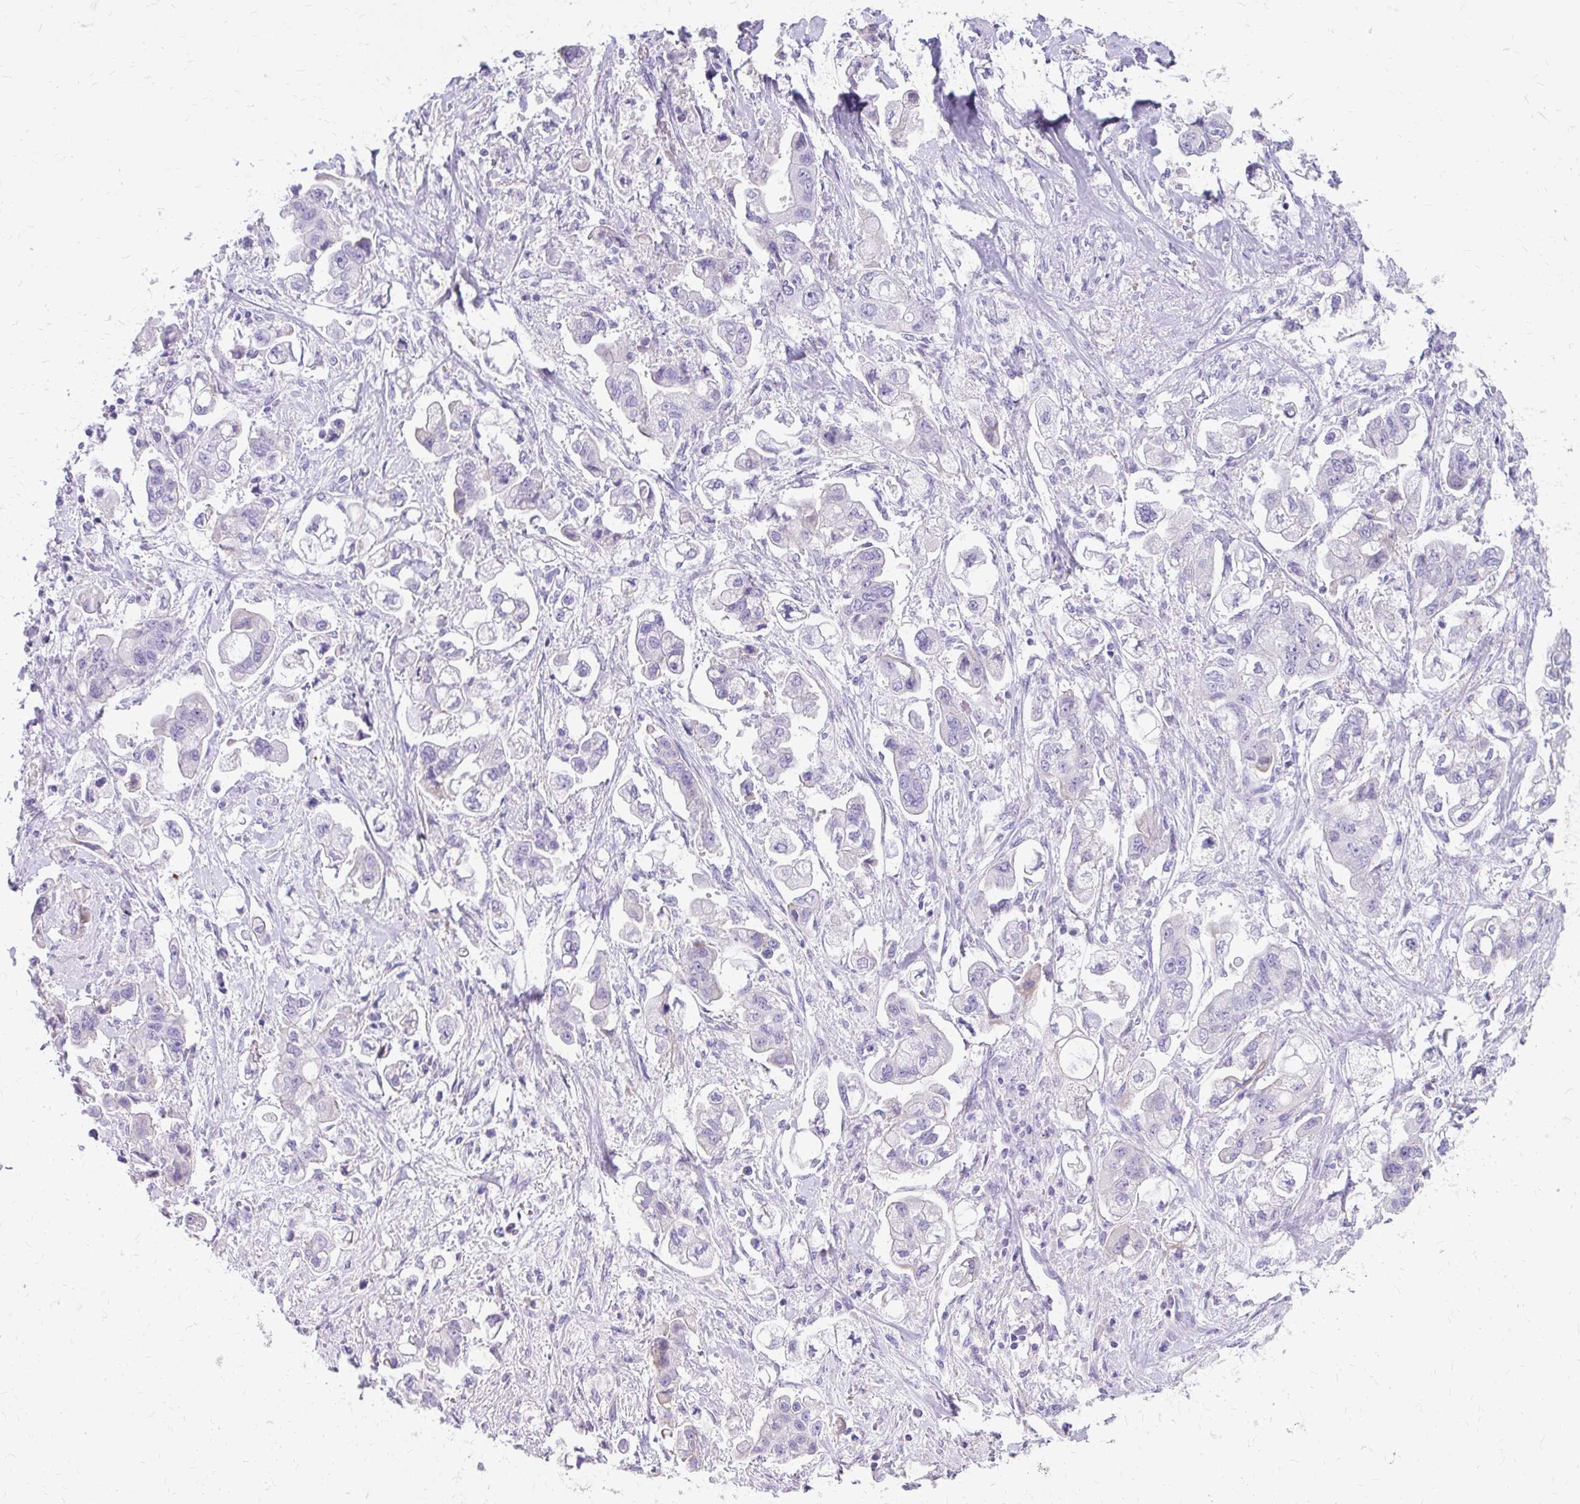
{"staining": {"intensity": "negative", "quantity": "none", "location": "none"}, "tissue": "stomach cancer", "cell_type": "Tumor cells", "image_type": "cancer", "snomed": [{"axis": "morphology", "description": "Adenocarcinoma, NOS"}, {"axis": "topography", "description": "Stomach"}], "caption": "IHC histopathology image of stomach cancer (adenocarcinoma) stained for a protein (brown), which shows no expression in tumor cells.", "gene": "SIGLEC11", "patient": {"sex": "male", "age": 62}}